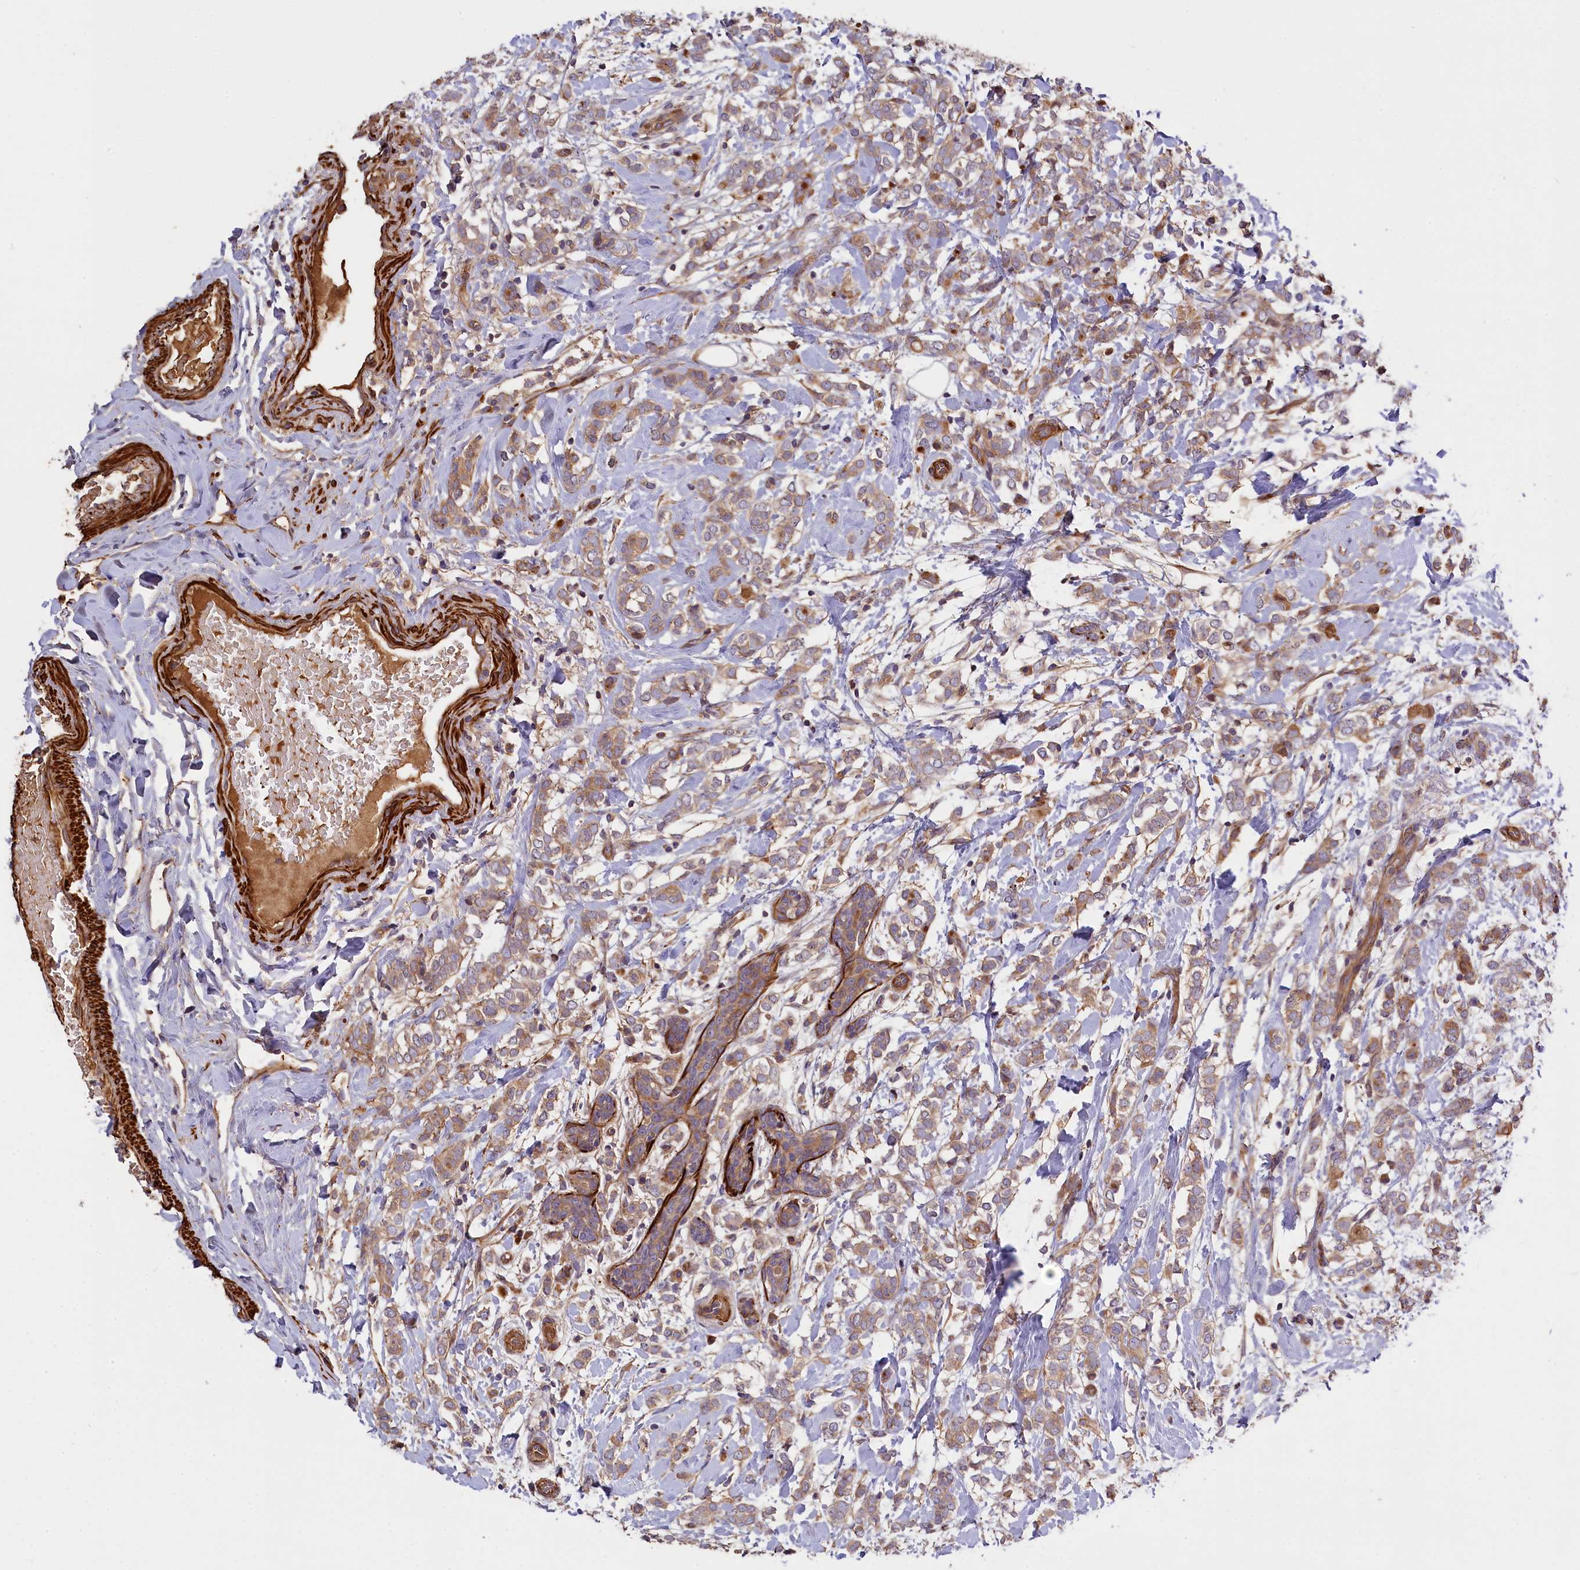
{"staining": {"intensity": "weak", "quantity": ">75%", "location": "cytoplasmic/membranous"}, "tissue": "breast cancer", "cell_type": "Tumor cells", "image_type": "cancer", "snomed": [{"axis": "morphology", "description": "Normal tissue, NOS"}, {"axis": "morphology", "description": "Lobular carcinoma"}, {"axis": "topography", "description": "Breast"}], "caption": "A low amount of weak cytoplasmic/membranous staining is present in about >75% of tumor cells in breast cancer (lobular carcinoma) tissue.", "gene": "FUZ", "patient": {"sex": "female", "age": 47}}